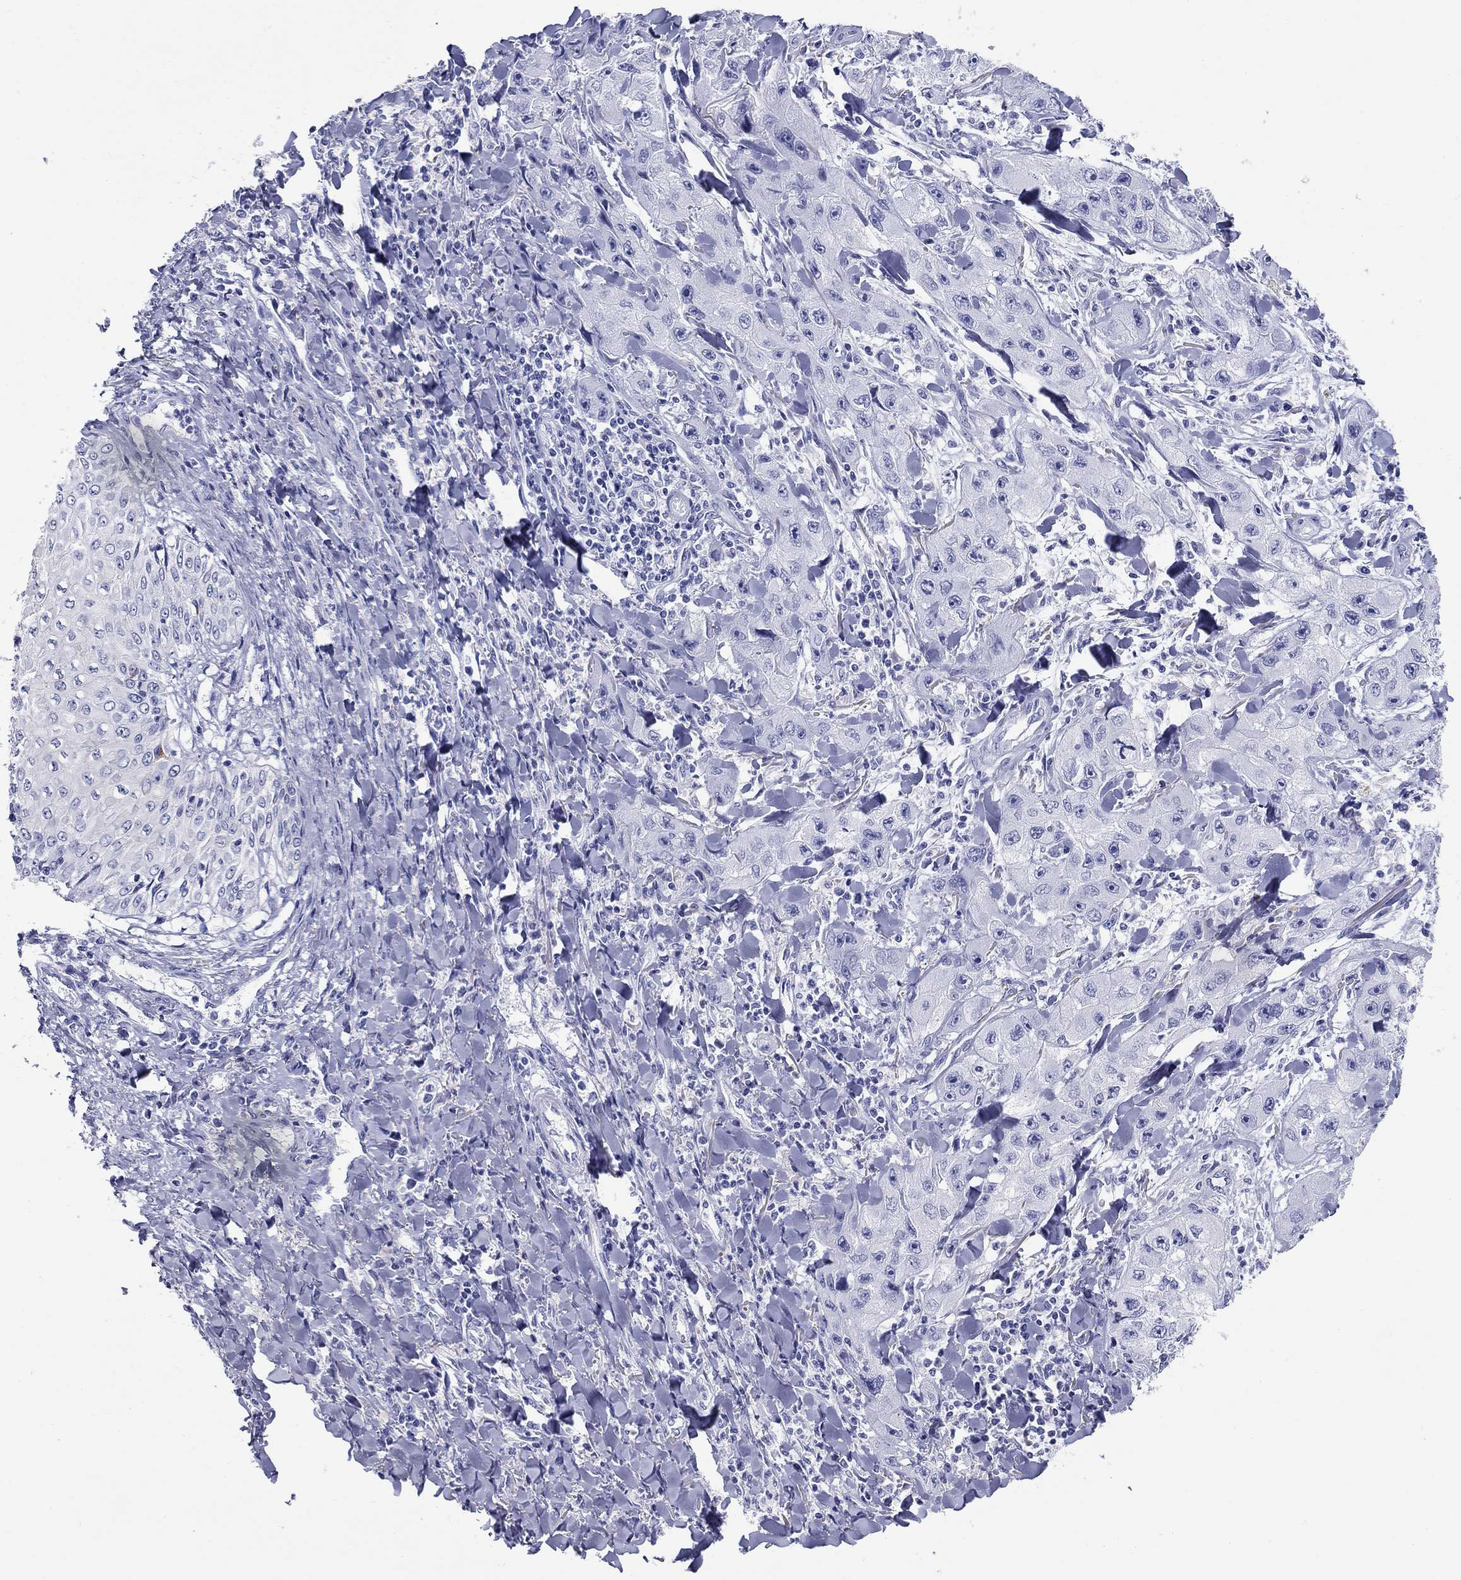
{"staining": {"intensity": "negative", "quantity": "none", "location": "none"}, "tissue": "skin cancer", "cell_type": "Tumor cells", "image_type": "cancer", "snomed": [{"axis": "morphology", "description": "Squamous cell carcinoma, NOS"}, {"axis": "topography", "description": "Skin"}, {"axis": "topography", "description": "Subcutis"}], "caption": "Tumor cells are negative for protein expression in human skin squamous cell carcinoma.", "gene": "LAMP5", "patient": {"sex": "male", "age": 73}}